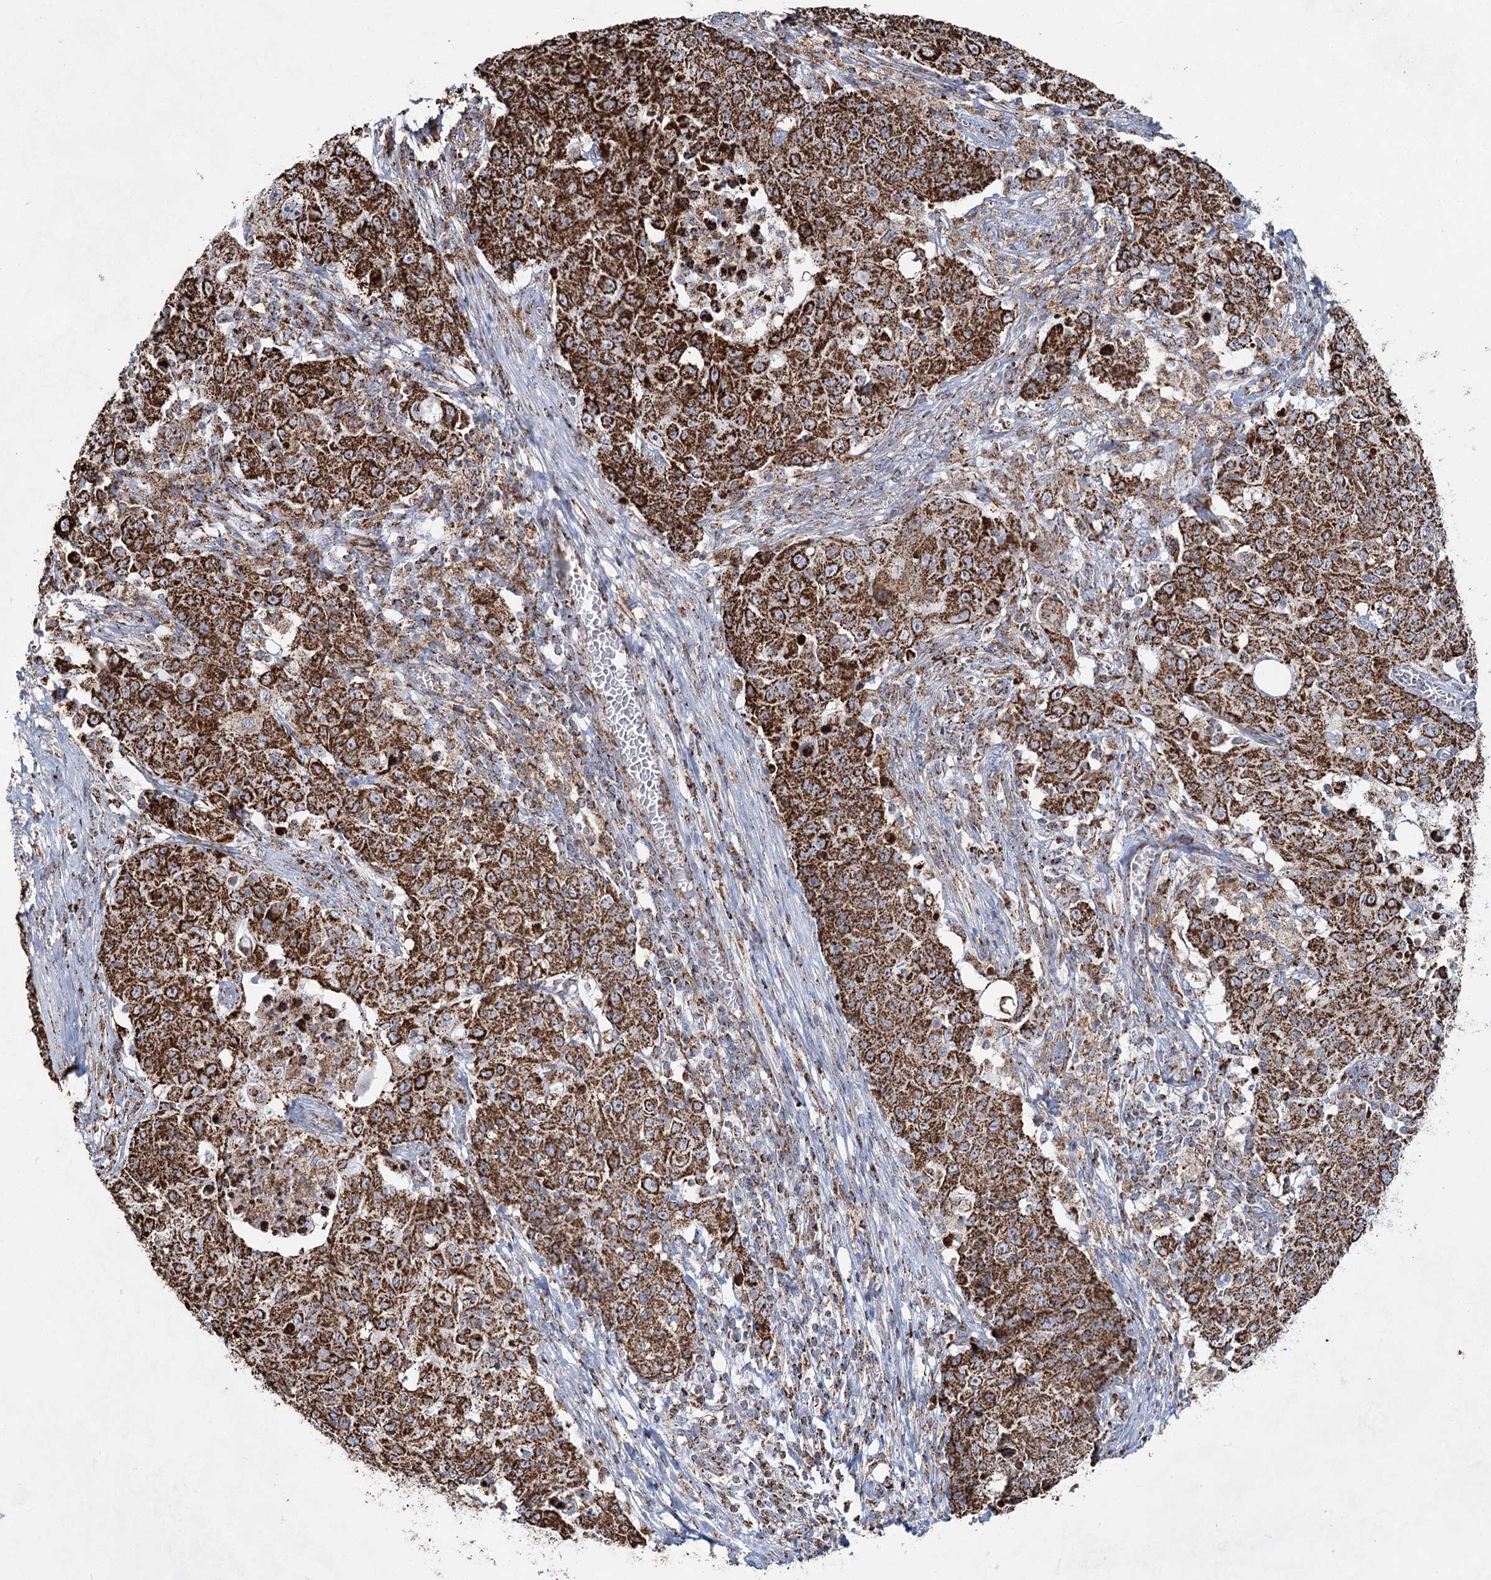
{"staining": {"intensity": "moderate", "quantity": ">75%", "location": "cytoplasmic/membranous"}, "tissue": "ovarian cancer", "cell_type": "Tumor cells", "image_type": "cancer", "snomed": [{"axis": "morphology", "description": "Carcinoma, endometroid"}, {"axis": "topography", "description": "Ovary"}], "caption": "Moderate cytoplasmic/membranous protein expression is appreciated in approximately >75% of tumor cells in endometroid carcinoma (ovarian).", "gene": "CWF19L1", "patient": {"sex": "female", "age": 42}}